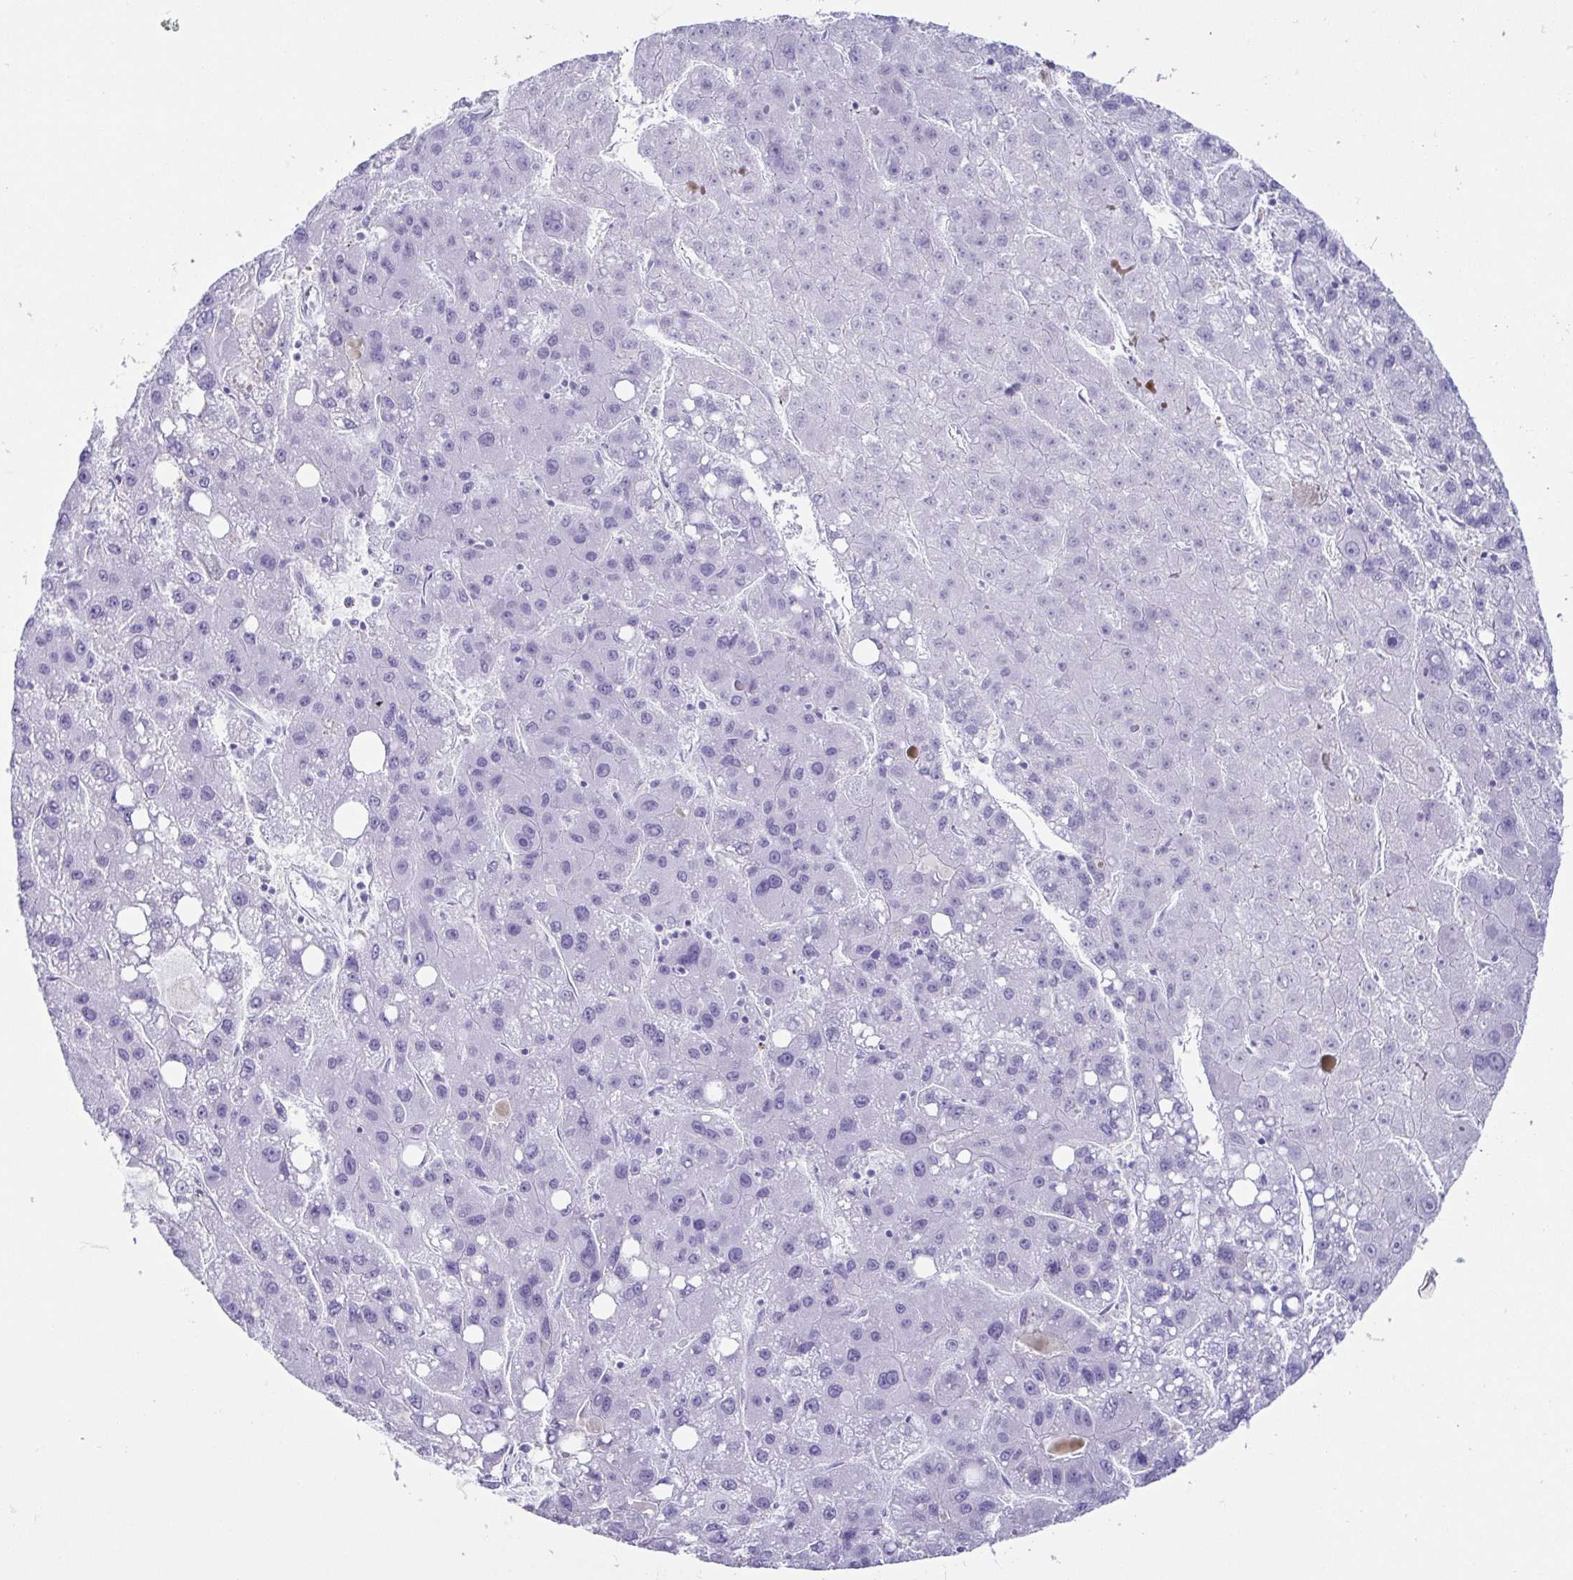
{"staining": {"intensity": "negative", "quantity": "none", "location": "none"}, "tissue": "liver cancer", "cell_type": "Tumor cells", "image_type": "cancer", "snomed": [{"axis": "morphology", "description": "Carcinoma, Hepatocellular, NOS"}, {"axis": "topography", "description": "Liver"}], "caption": "There is no significant expression in tumor cells of hepatocellular carcinoma (liver).", "gene": "CD164L2", "patient": {"sex": "female", "age": 82}}